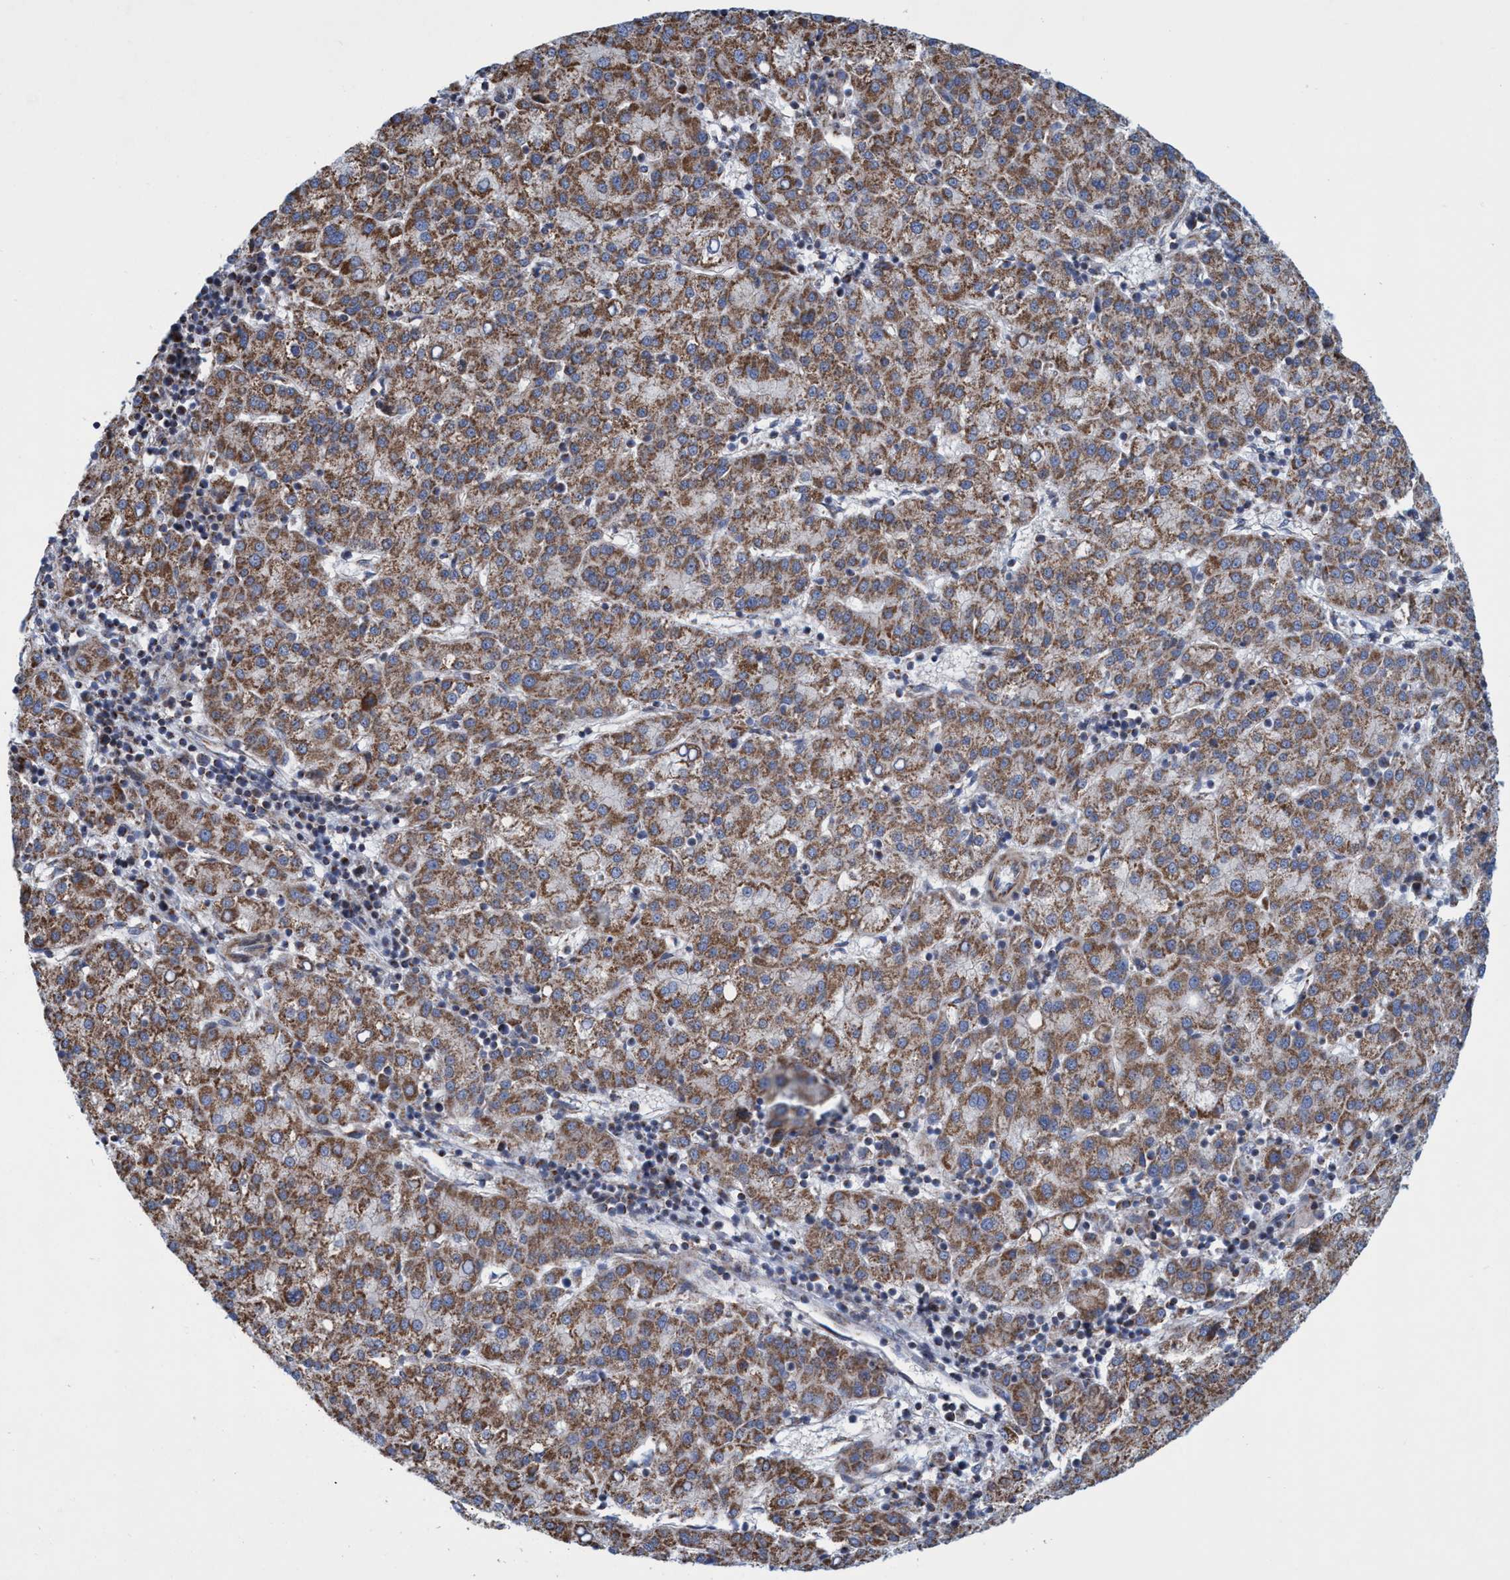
{"staining": {"intensity": "moderate", "quantity": ">75%", "location": "cytoplasmic/membranous"}, "tissue": "liver cancer", "cell_type": "Tumor cells", "image_type": "cancer", "snomed": [{"axis": "morphology", "description": "Carcinoma, Hepatocellular, NOS"}, {"axis": "topography", "description": "Liver"}], "caption": "A medium amount of moderate cytoplasmic/membranous positivity is identified in about >75% of tumor cells in hepatocellular carcinoma (liver) tissue.", "gene": "POLR1F", "patient": {"sex": "female", "age": 58}}